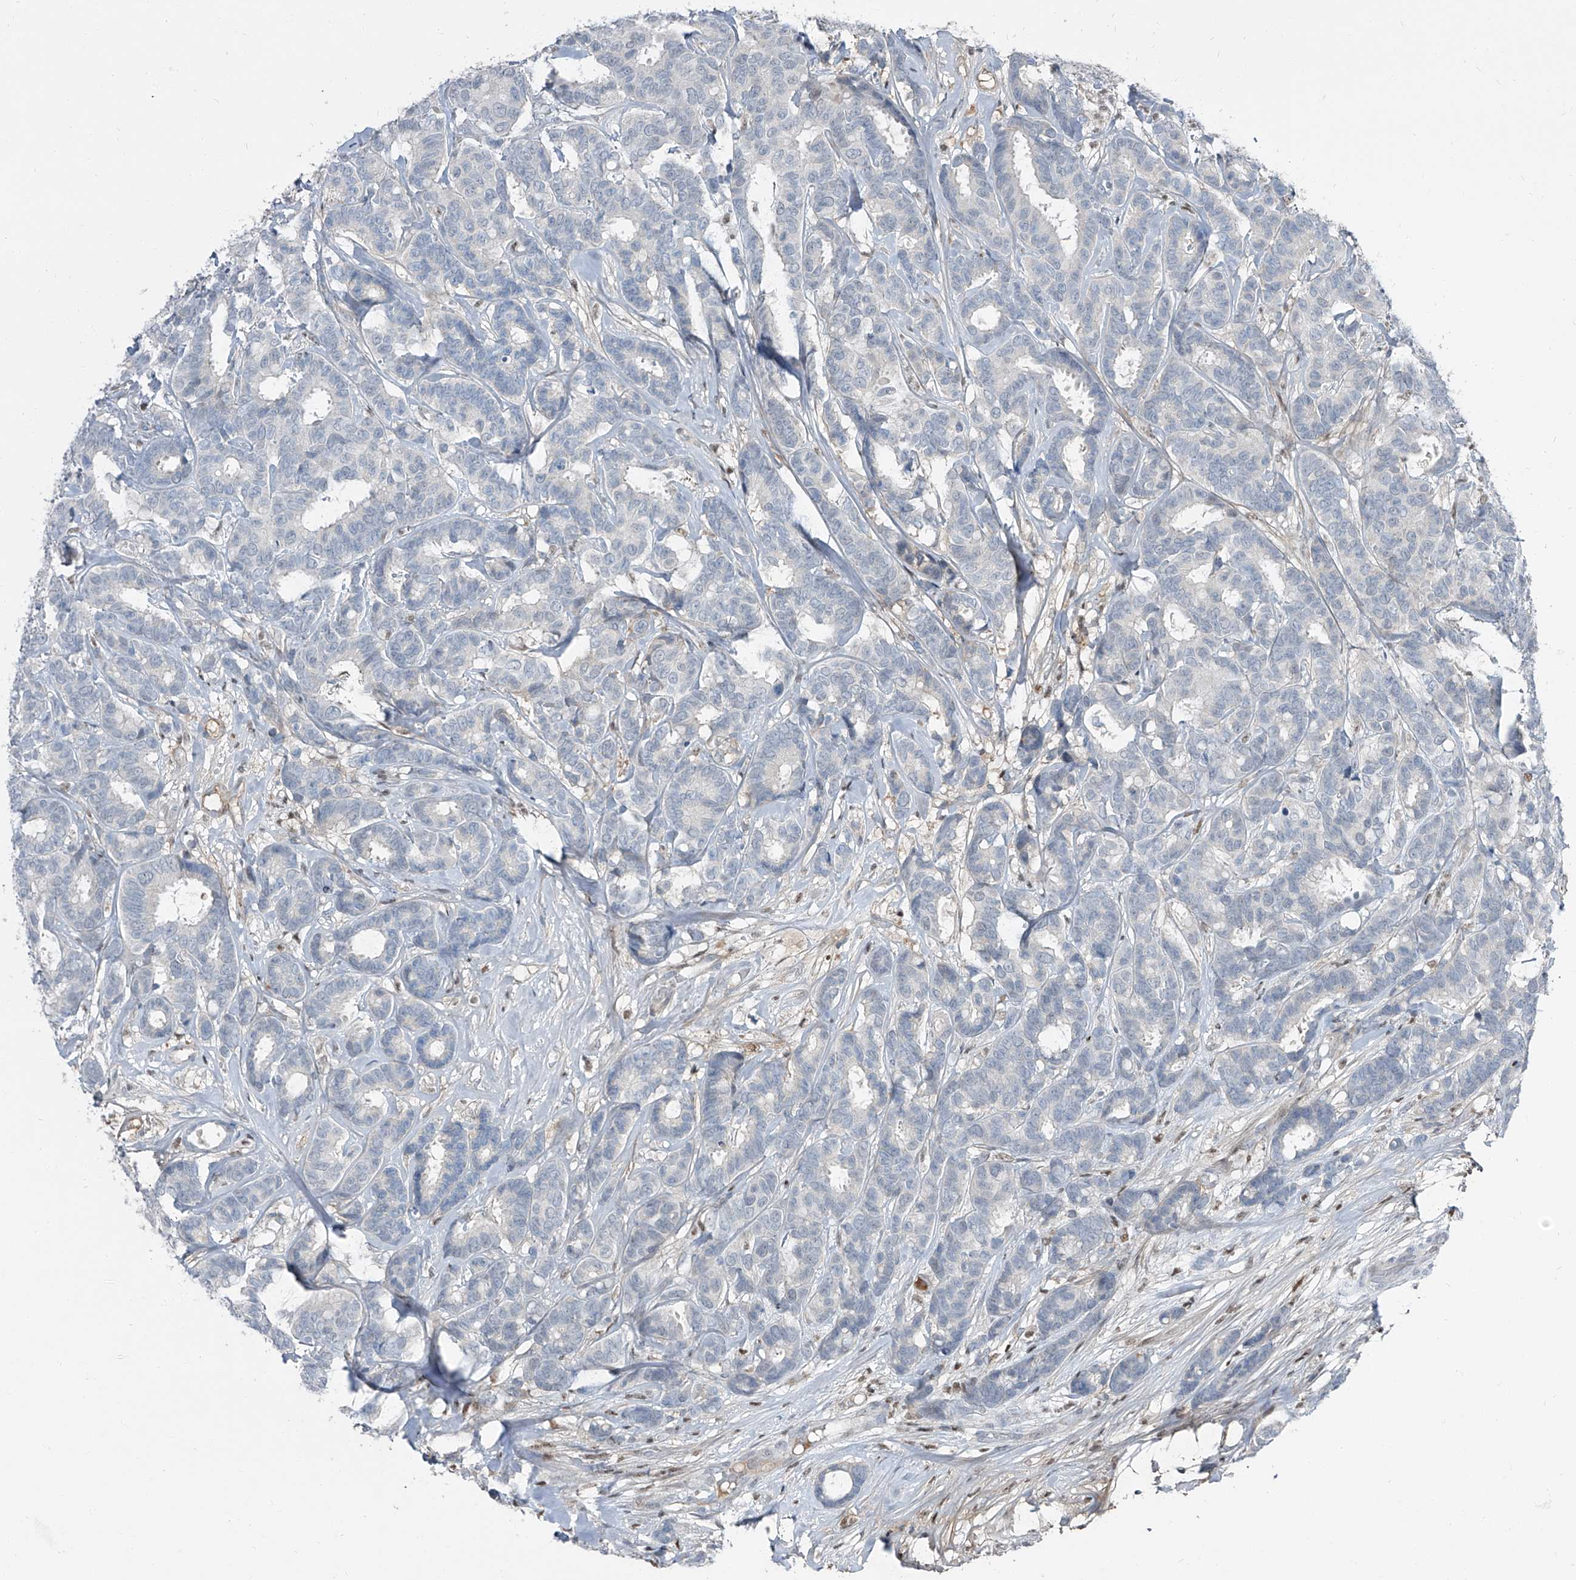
{"staining": {"intensity": "negative", "quantity": "none", "location": "none"}, "tissue": "breast cancer", "cell_type": "Tumor cells", "image_type": "cancer", "snomed": [{"axis": "morphology", "description": "Duct carcinoma"}, {"axis": "topography", "description": "Breast"}], "caption": "A histopathology image of breast intraductal carcinoma stained for a protein exhibits no brown staining in tumor cells. Nuclei are stained in blue.", "gene": "HOXA3", "patient": {"sex": "female", "age": 87}}